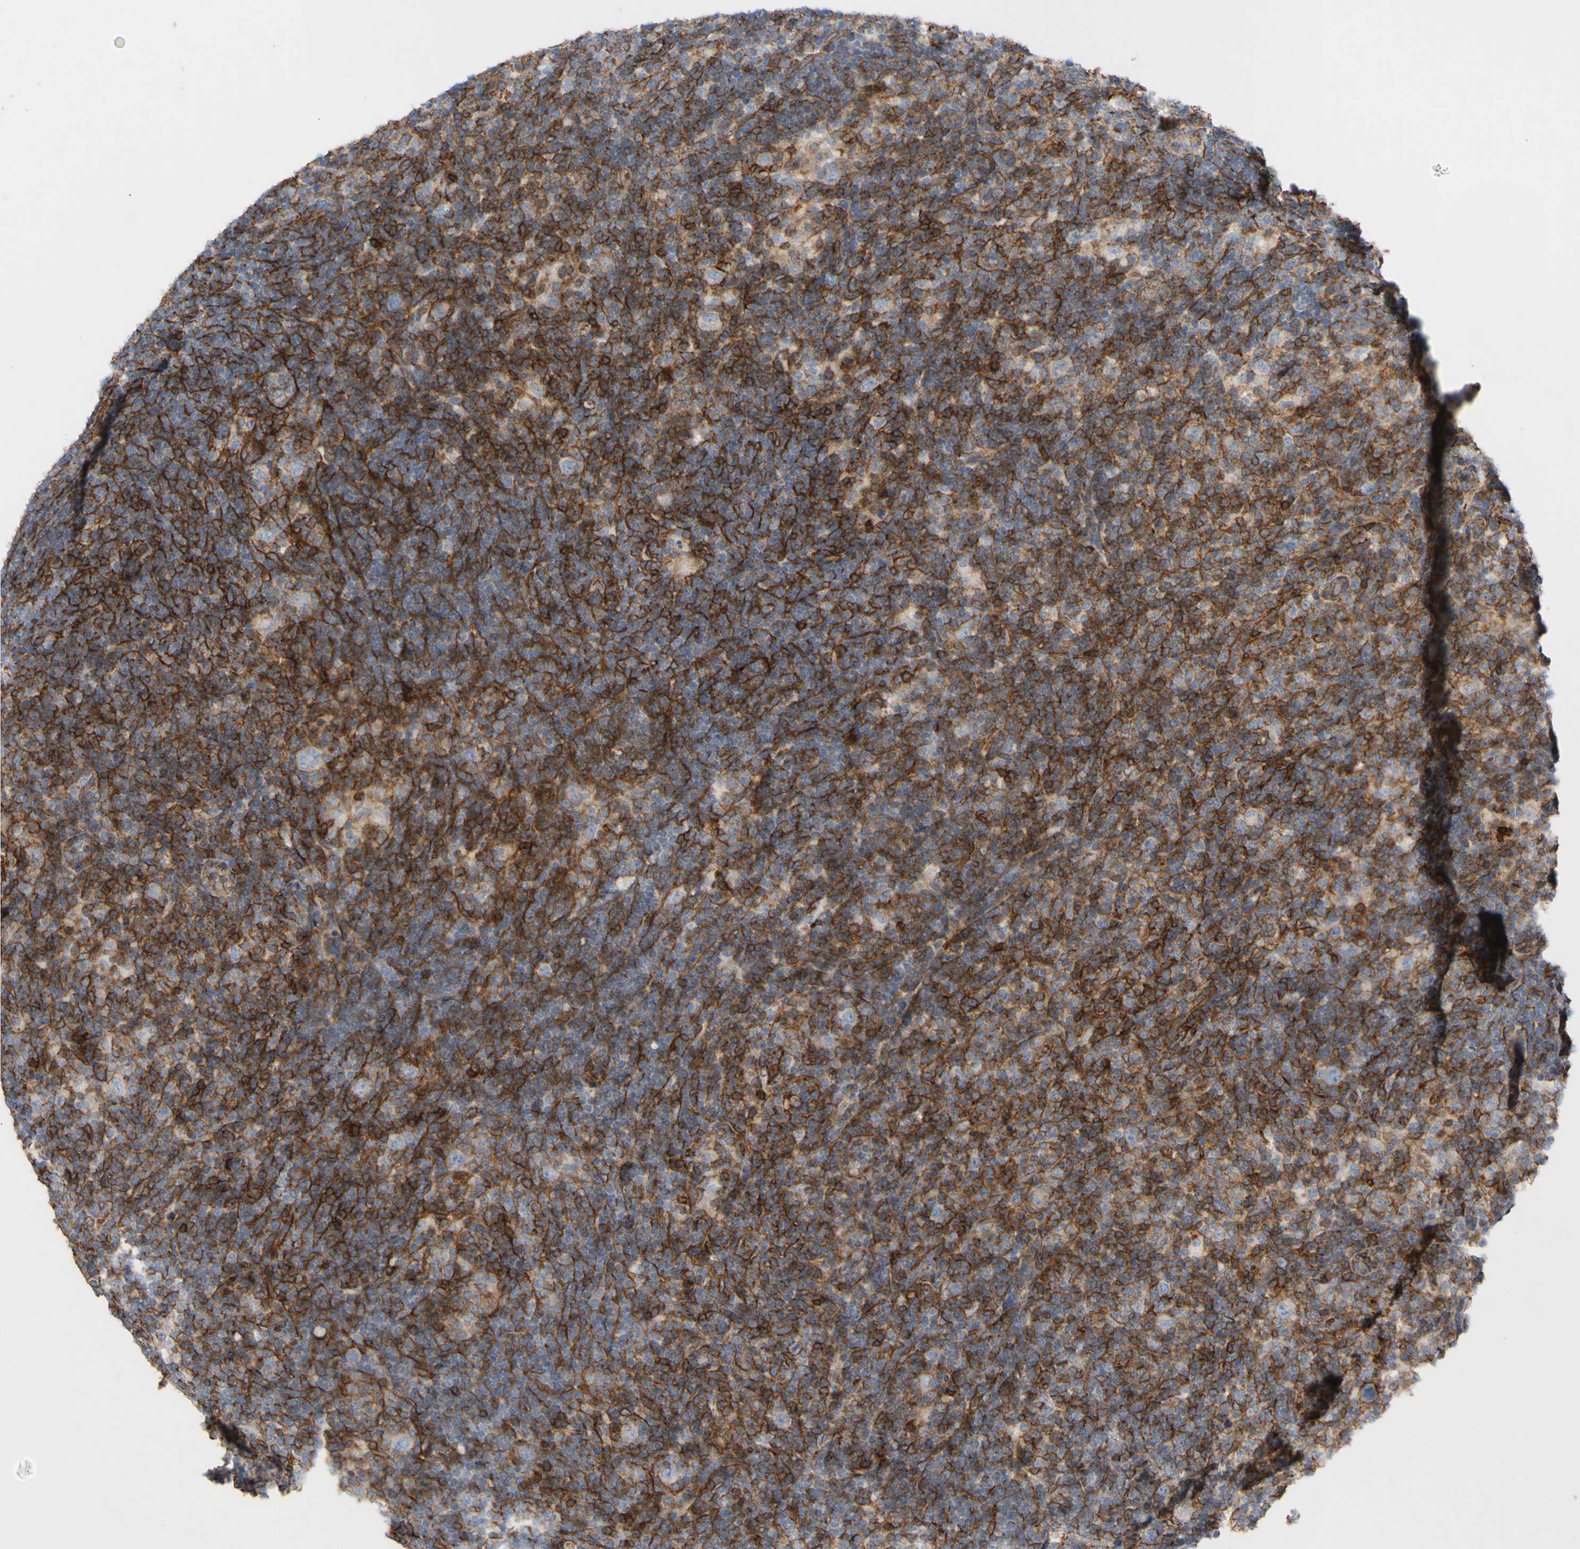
{"staining": {"intensity": "negative", "quantity": "none", "location": "none"}, "tissue": "lymphoma", "cell_type": "Tumor cells", "image_type": "cancer", "snomed": [{"axis": "morphology", "description": "Hodgkin's disease, NOS"}, {"axis": "topography", "description": "Lymph node"}], "caption": "IHC micrograph of Hodgkin's disease stained for a protein (brown), which displays no positivity in tumor cells.", "gene": "ATP2A3", "patient": {"sex": "female", "age": 57}}